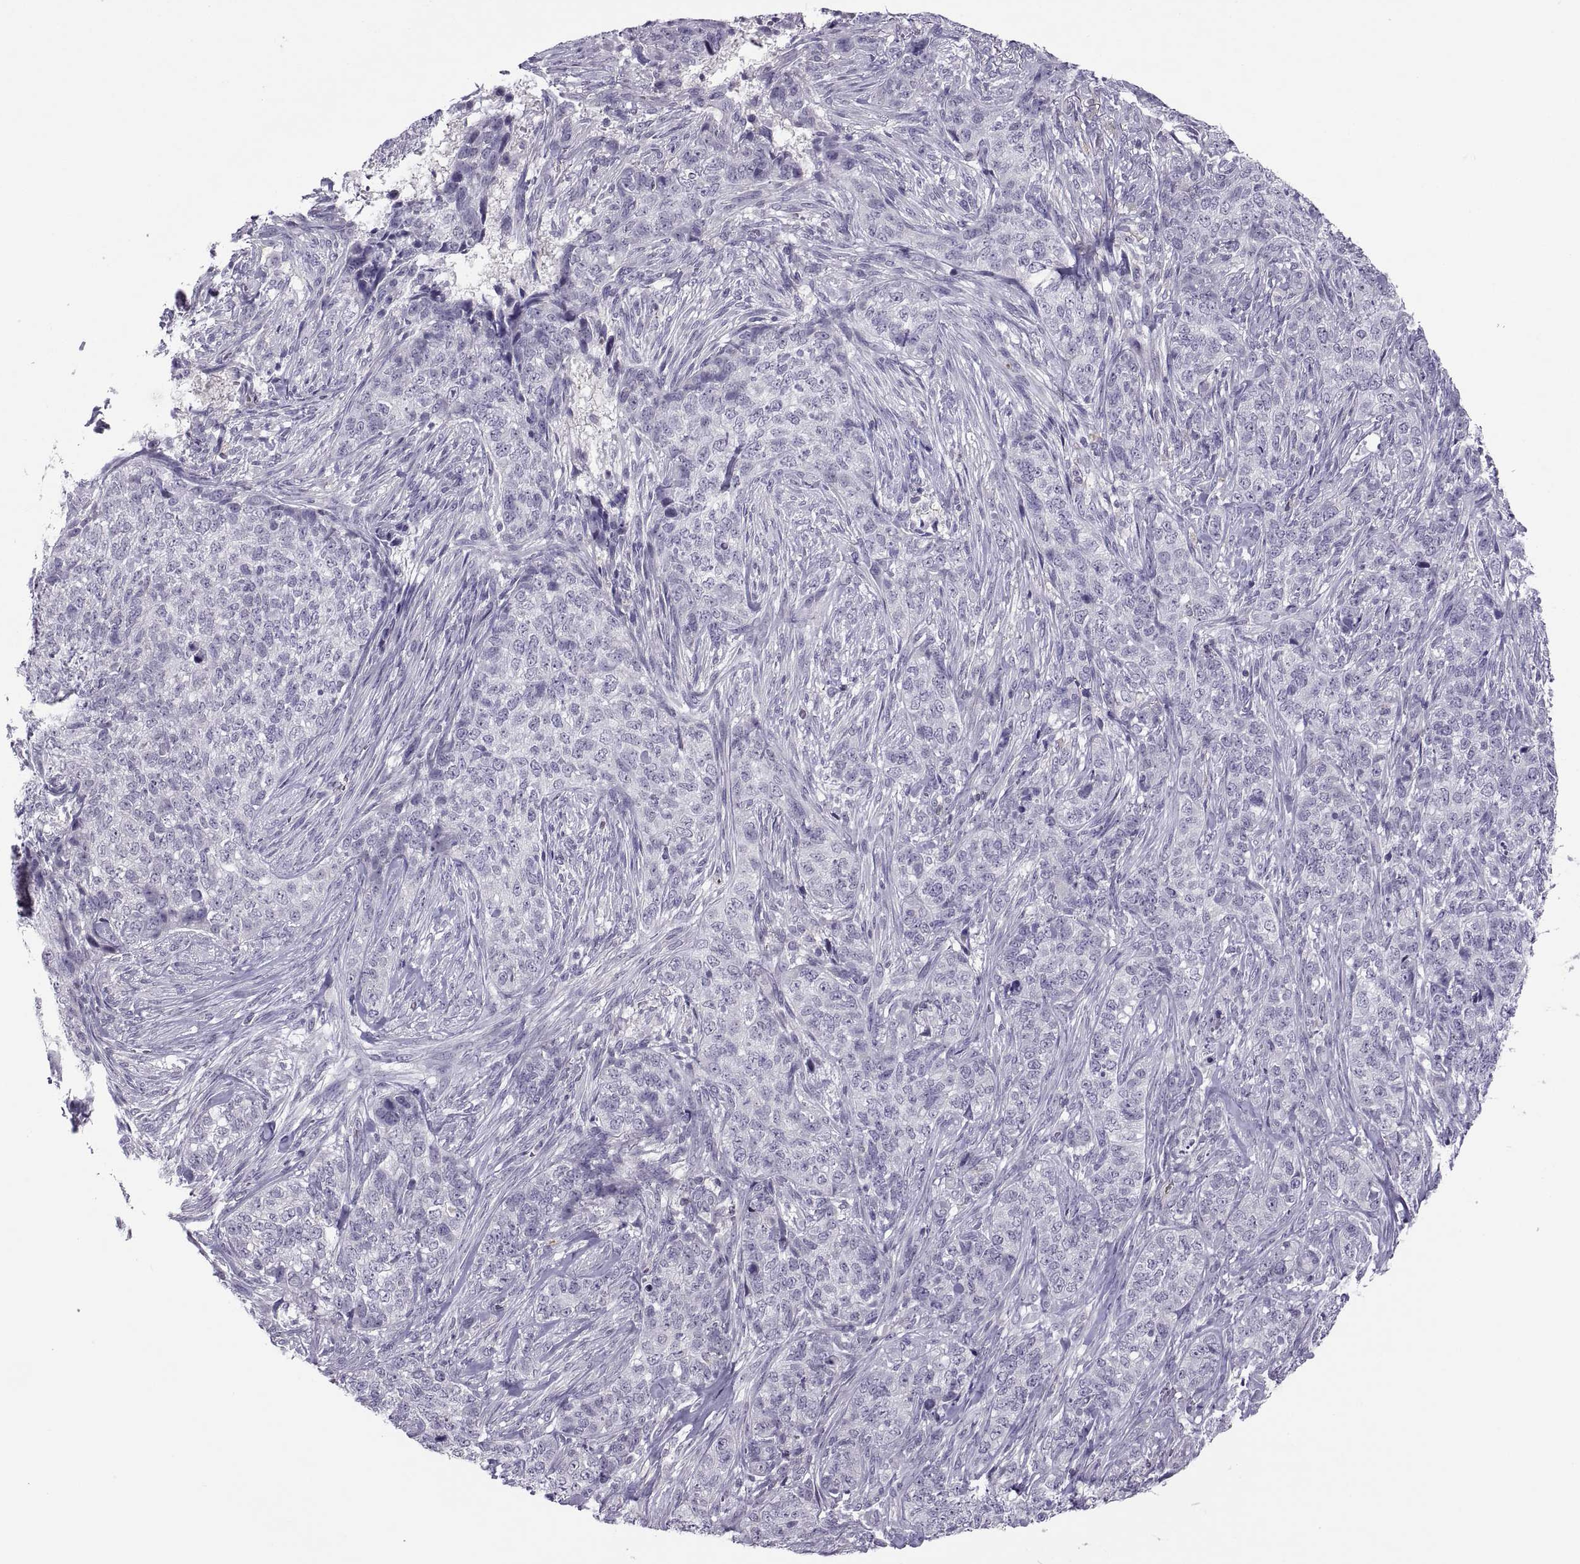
{"staining": {"intensity": "negative", "quantity": "none", "location": "none"}, "tissue": "skin cancer", "cell_type": "Tumor cells", "image_type": "cancer", "snomed": [{"axis": "morphology", "description": "Basal cell carcinoma"}, {"axis": "topography", "description": "Skin"}], "caption": "The photomicrograph exhibits no staining of tumor cells in basal cell carcinoma (skin). (DAB immunohistochemistry (IHC) with hematoxylin counter stain).", "gene": "TTC21A", "patient": {"sex": "female", "age": 69}}